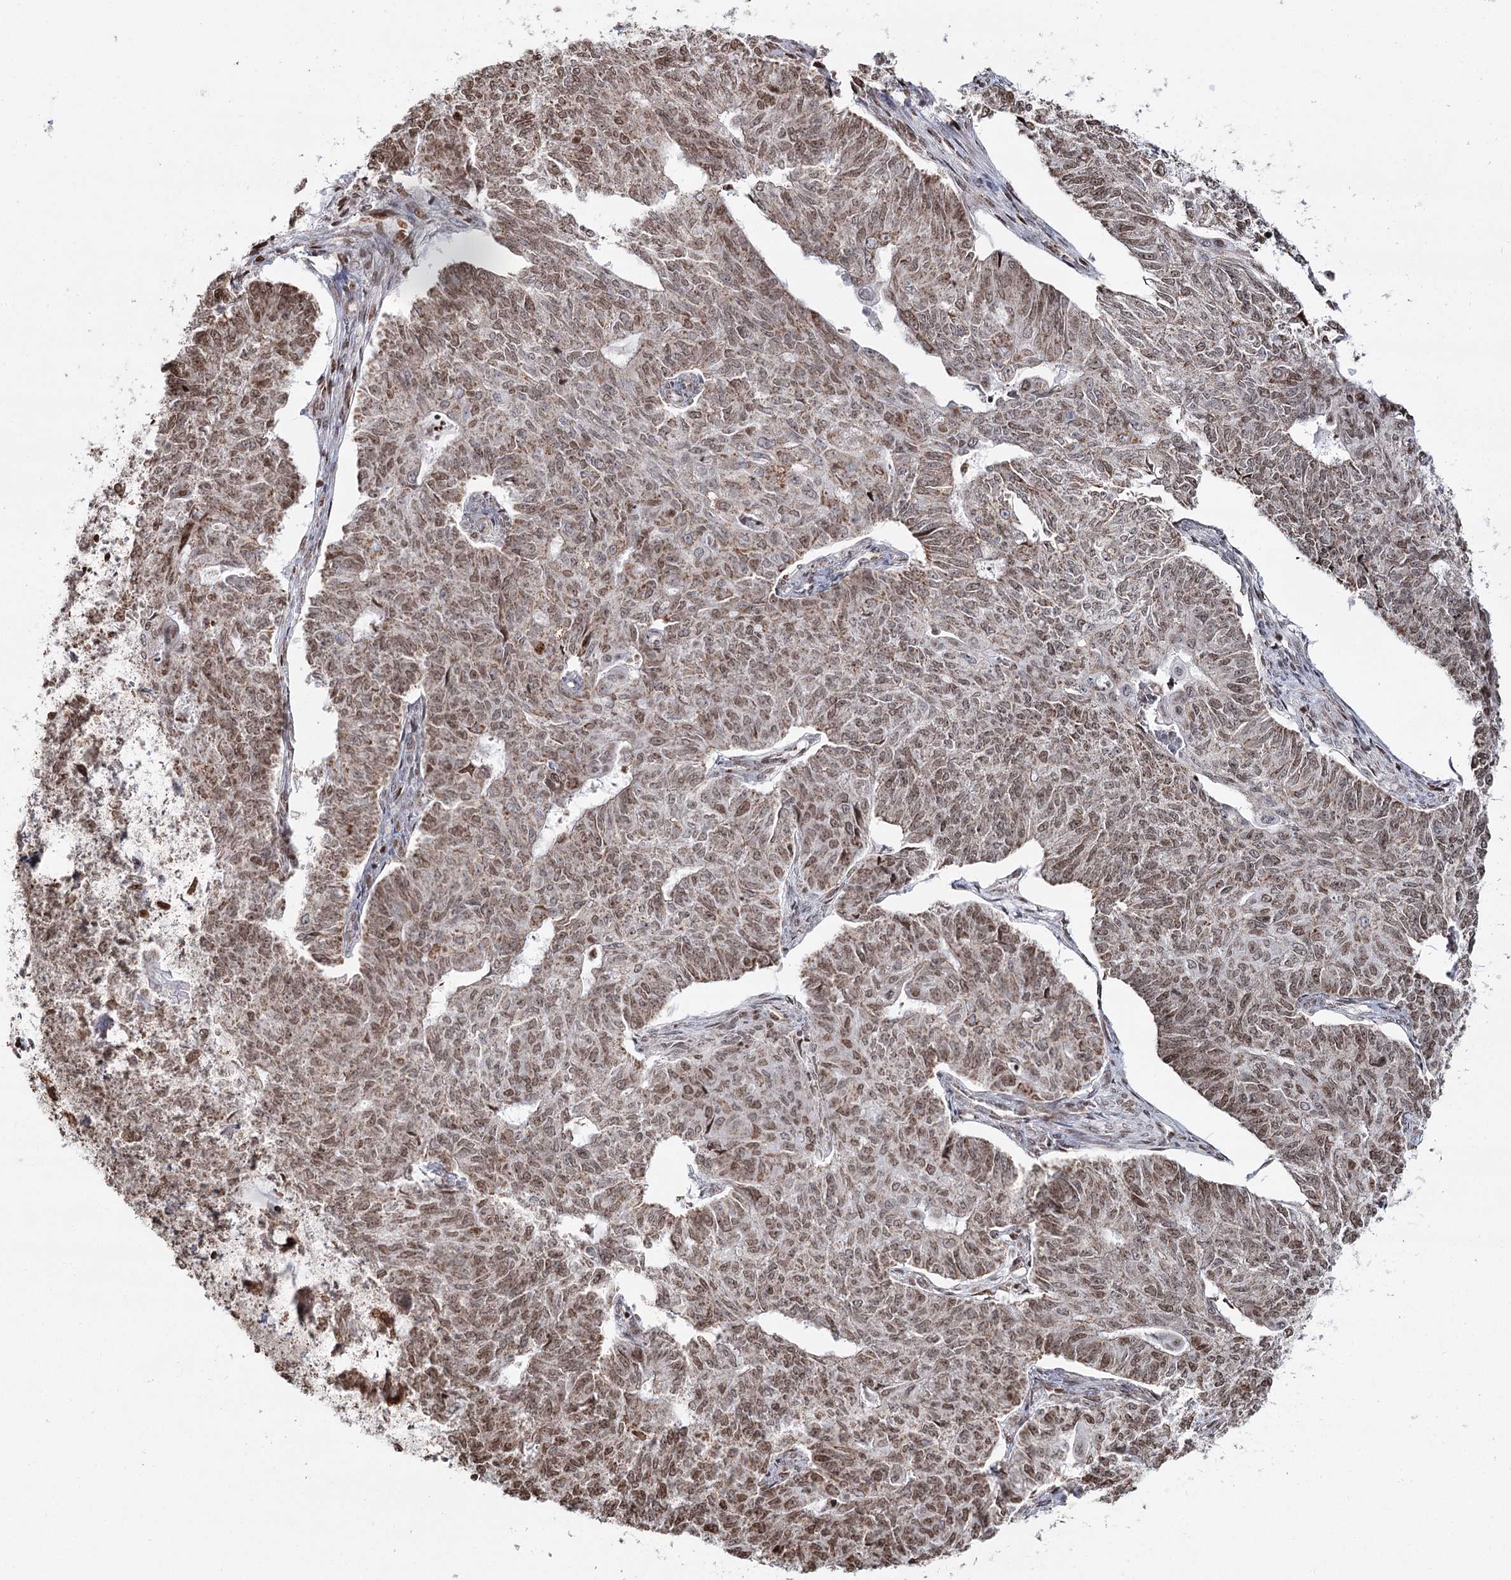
{"staining": {"intensity": "moderate", "quantity": ">75%", "location": "cytoplasmic/membranous,nuclear"}, "tissue": "endometrial cancer", "cell_type": "Tumor cells", "image_type": "cancer", "snomed": [{"axis": "morphology", "description": "Adenocarcinoma, NOS"}, {"axis": "topography", "description": "Endometrium"}], "caption": "A high-resolution micrograph shows IHC staining of endometrial adenocarcinoma, which shows moderate cytoplasmic/membranous and nuclear positivity in about >75% of tumor cells.", "gene": "PDHX", "patient": {"sex": "female", "age": 32}}